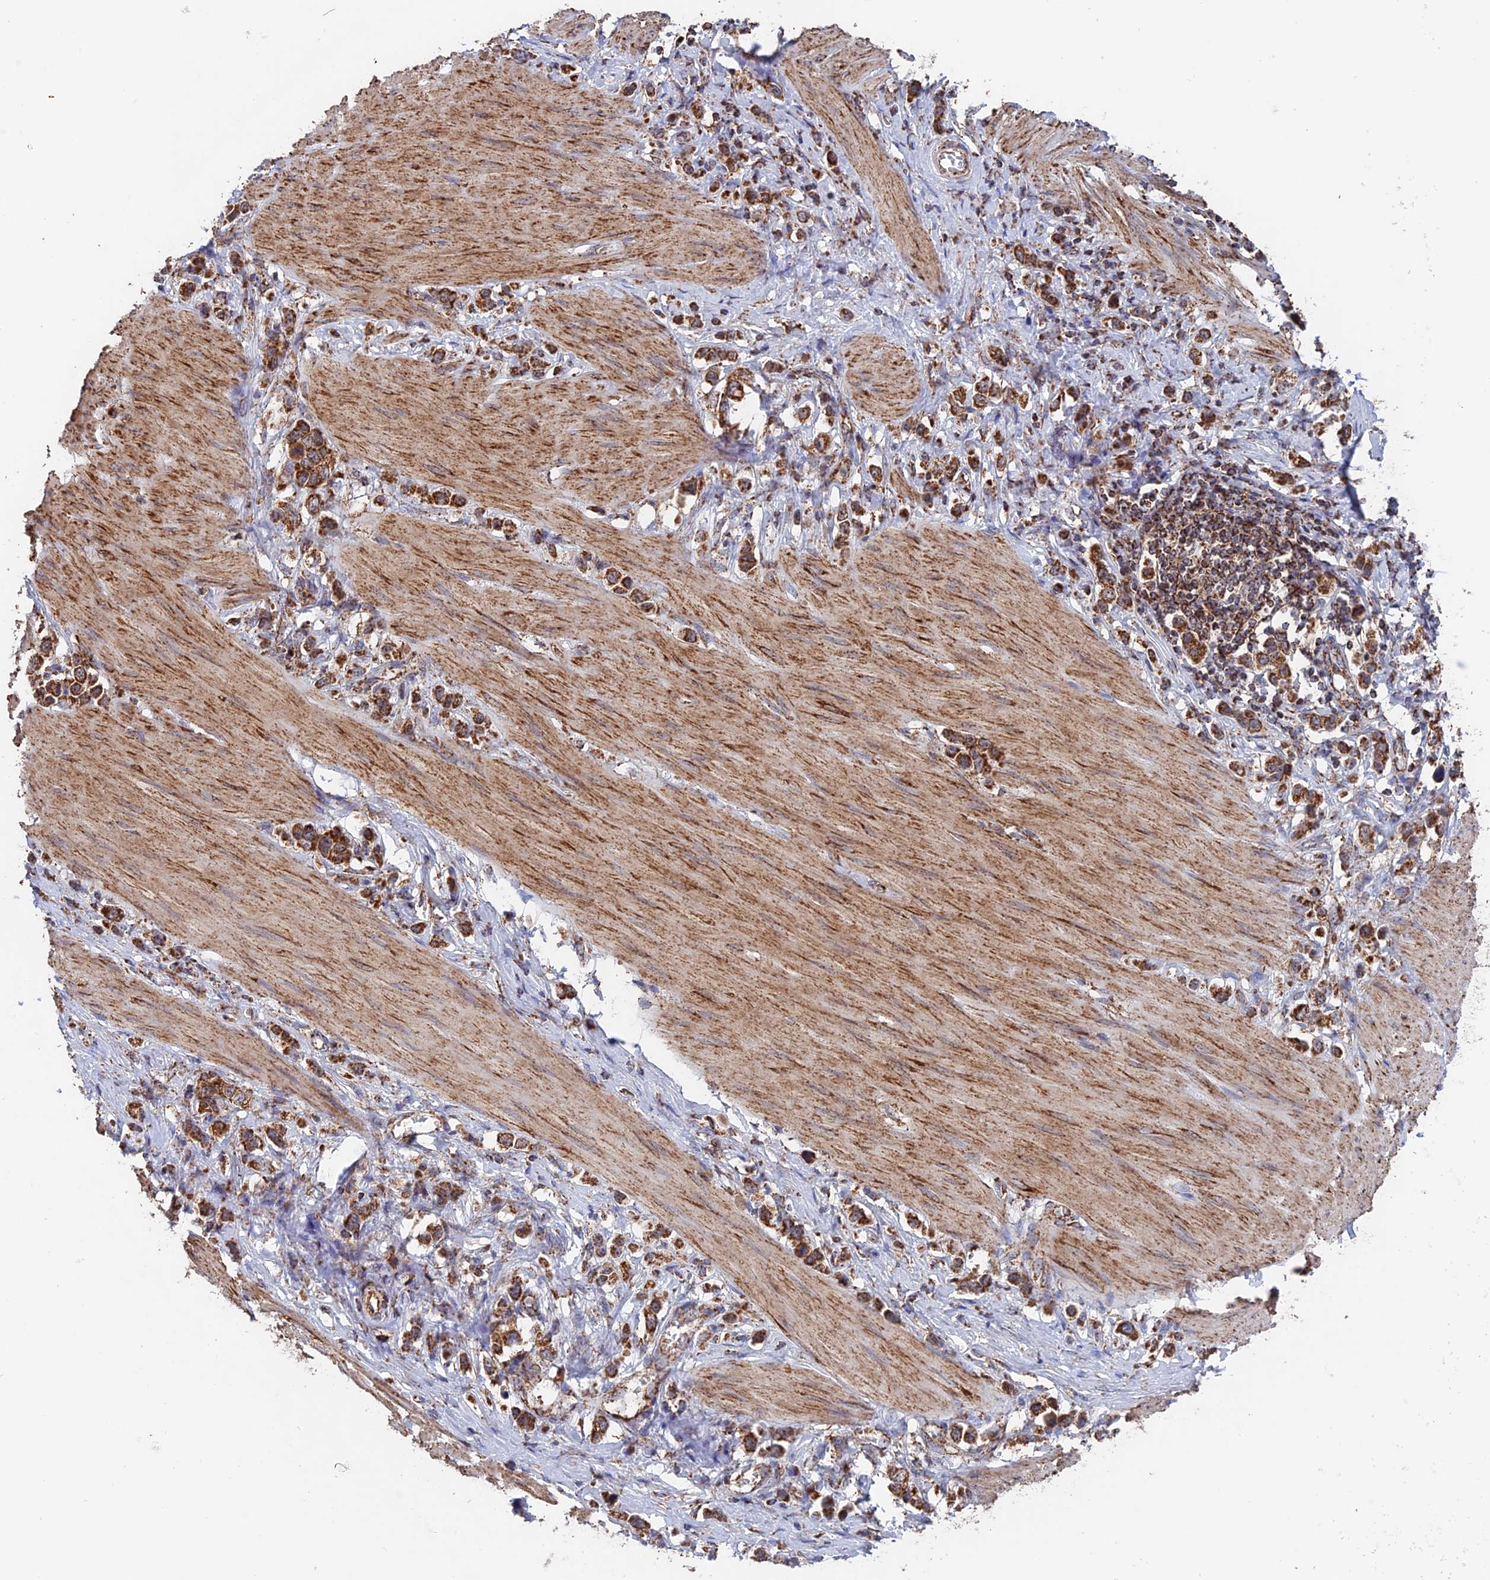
{"staining": {"intensity": "strong", "quantity": ">75%", "location": "cytoplasmic/membranous"}, "tissue": "stomach cancer", "cell_type": "Tumor cells", "image_type": "cancer", "snomed": [{"axis": "morphology", "description": "Adenocarcinoma, NOS"}, {"axis": "topography", "description": "Stomach"}], "caption": "Stomach adenocarcinoma stained with a brown dye reveals strong cytoplasmic/membranous positive positivity in approximately >75% of tumor cells.", "gene": "DTYMK", "patient": {"sex": "female", "age": 65}}